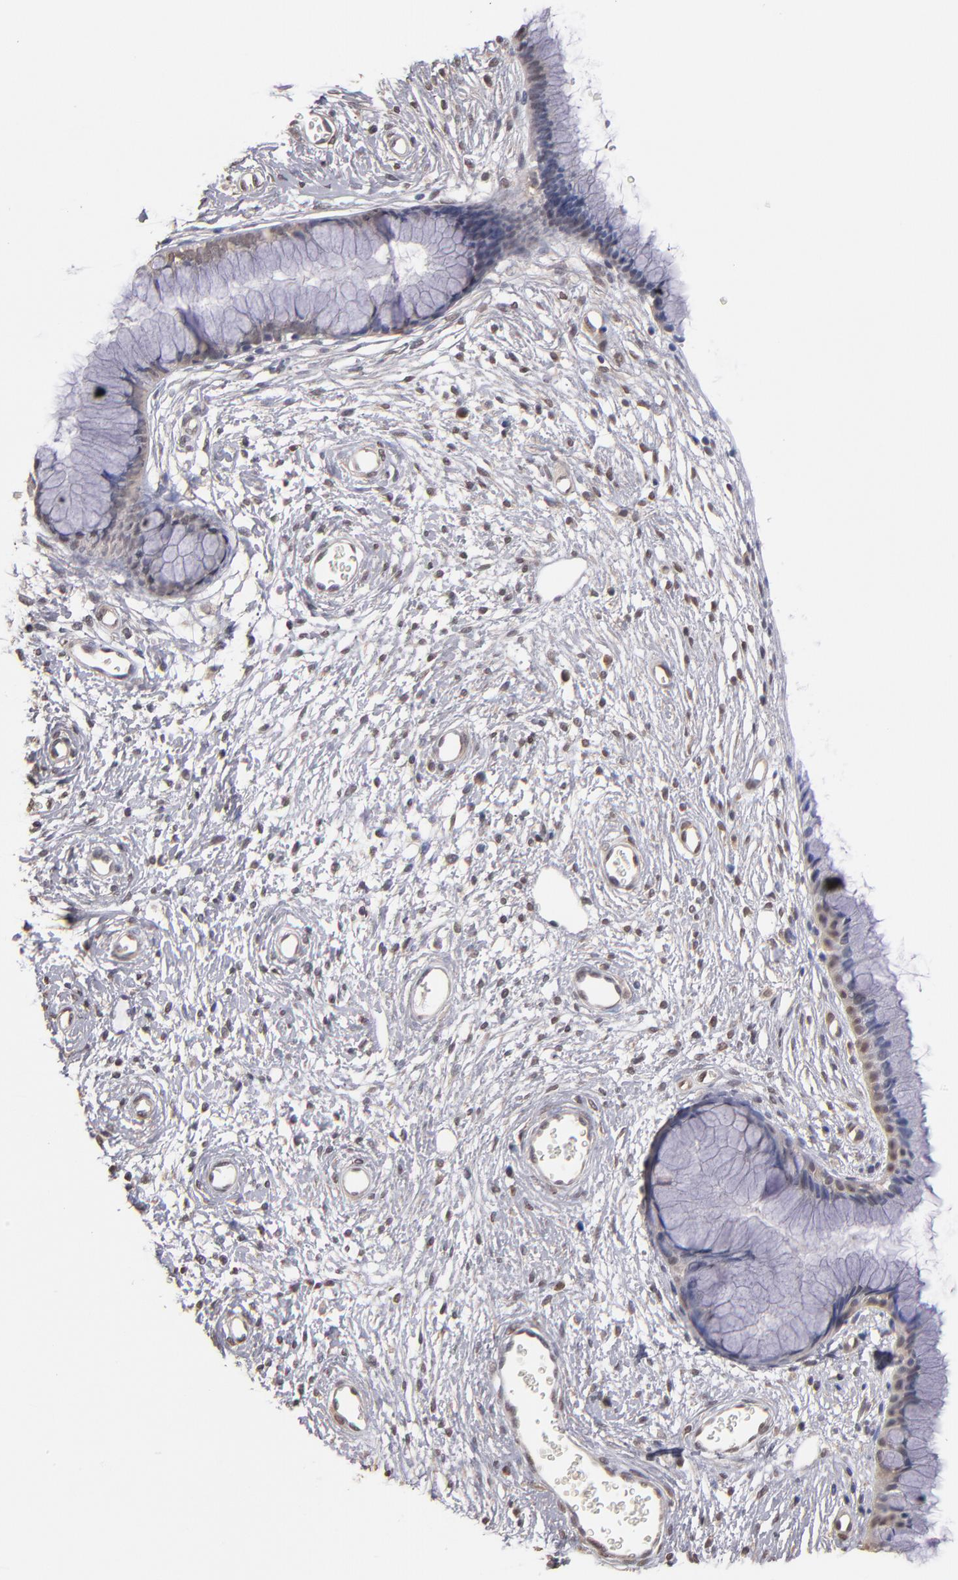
{"staining": {"intensity": "weak", "quantity": "25%-75%", "location": "cytoplasmic/membranous"}, "tissue": "cervix", "cell_type": "Glandular cells", "image_type": "normal", "snomed": [{"axis": "morphology", "description": "Normal tissue, NOS"}, {"axis": "topography", "description": "Cervix"}], "caption": "Protein staining exhibits weak cytoplasmic/membranous positivity in approximately 25%-75% of glandular cells in unremarkable cervix.", "gene": "PSMD10", "patient": {"sex": "female", "age": 55}}